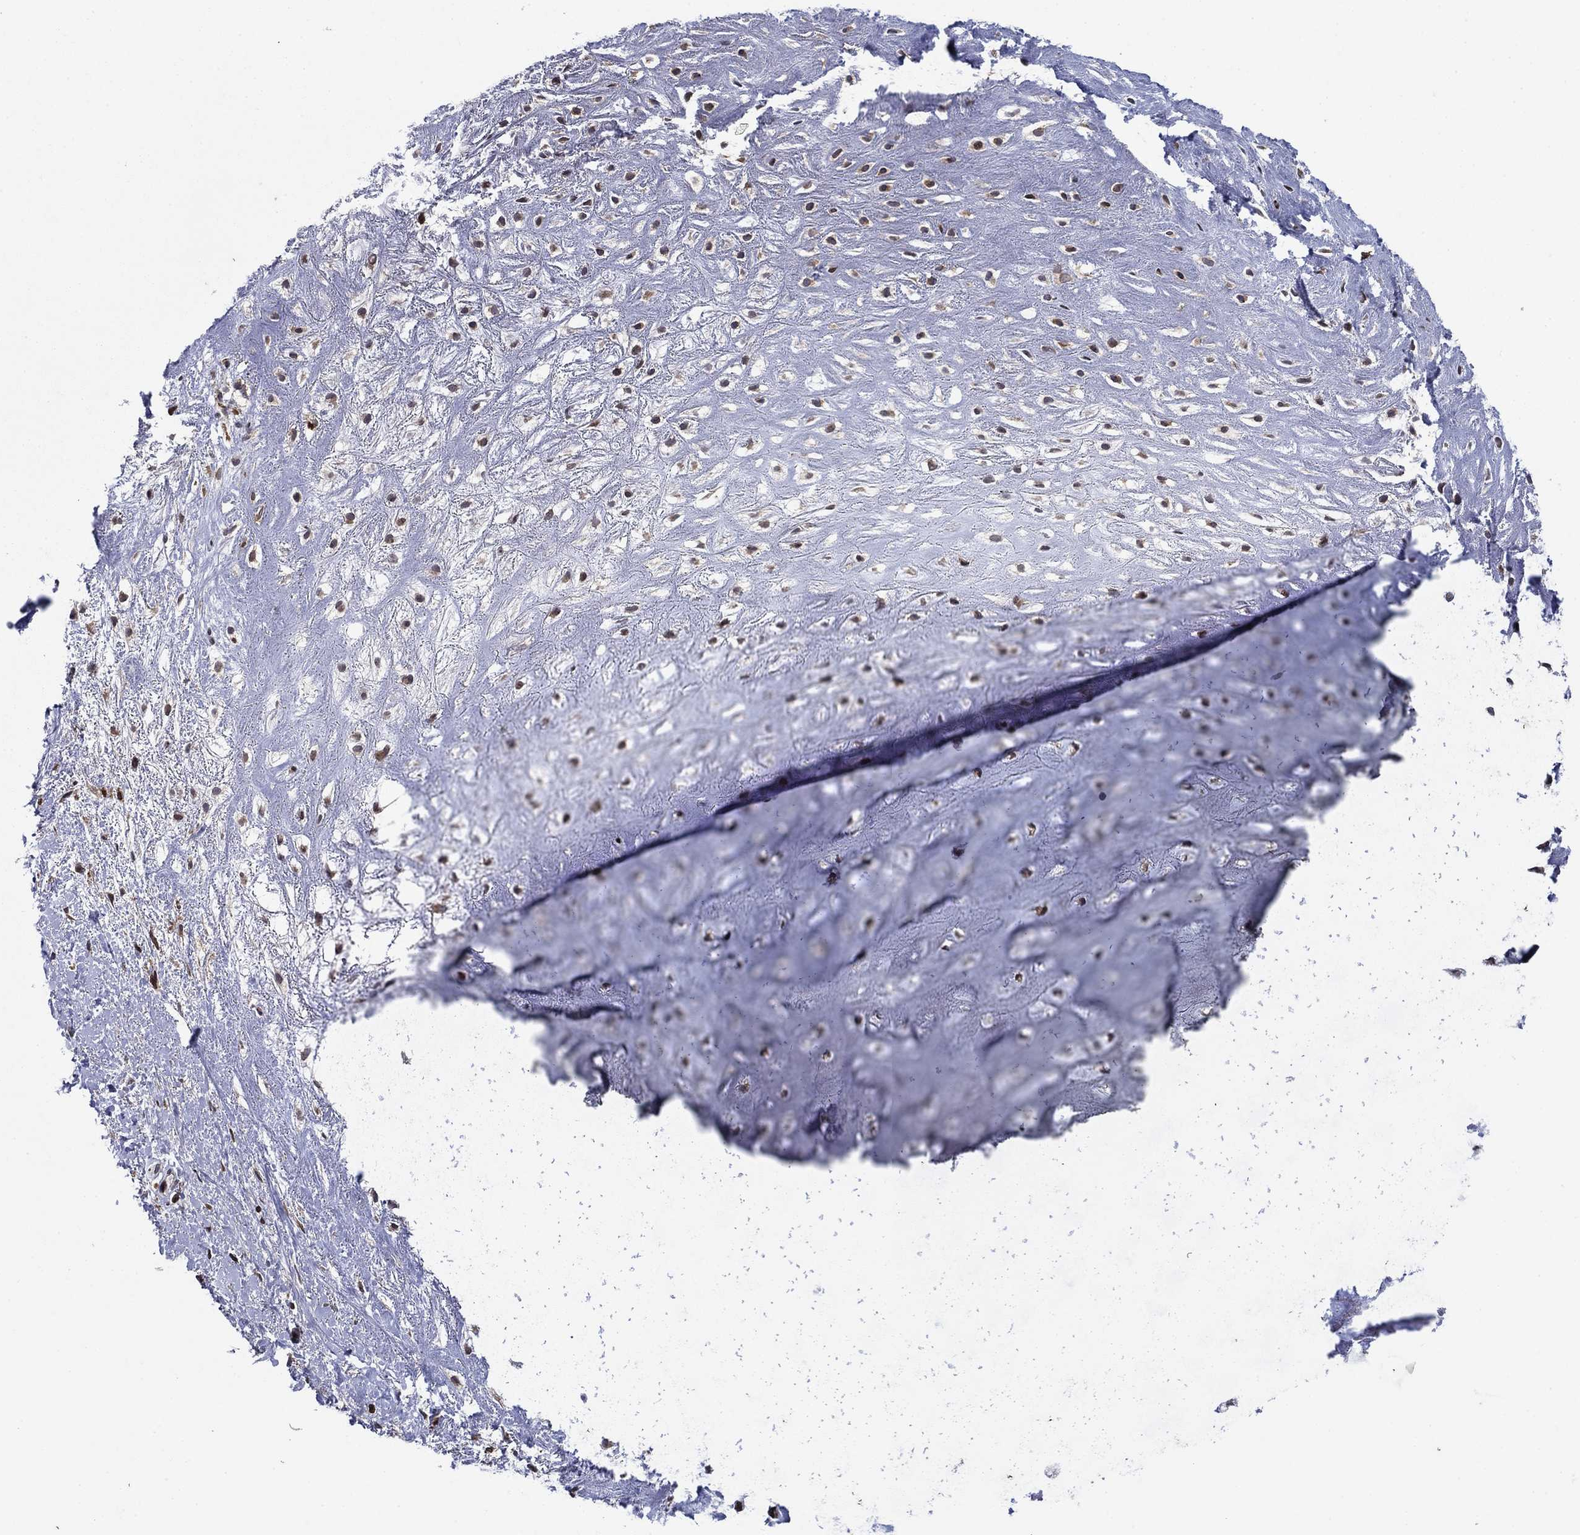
{"staining": {"intensity": "weak", "quantity": "<25%", "location": "cytoplasmic/membranous"}, "tissue": "adipose tissue", "cell_type": "Adipocytes", "image_type": "normal", "snomed": [{"axis": "morphology", "description": "Normal tissue, NOS"}, {"axis": "morphology", "description": "Squamous cell carcinoma, NOS"}, {"axis": "topography", "description": "Cartilage tissue"}, {"axis": "topography", "description": "Head-Neck"}], "caption": "High power microscopy photomicrograph of an immunohistochemistry (IHC) photomicrograph of unremarkable adipose tissue, revealing no significant staining in adipocytes.", "gene": "DHRS7", "patient": {"sex": "male", "age": 62}}